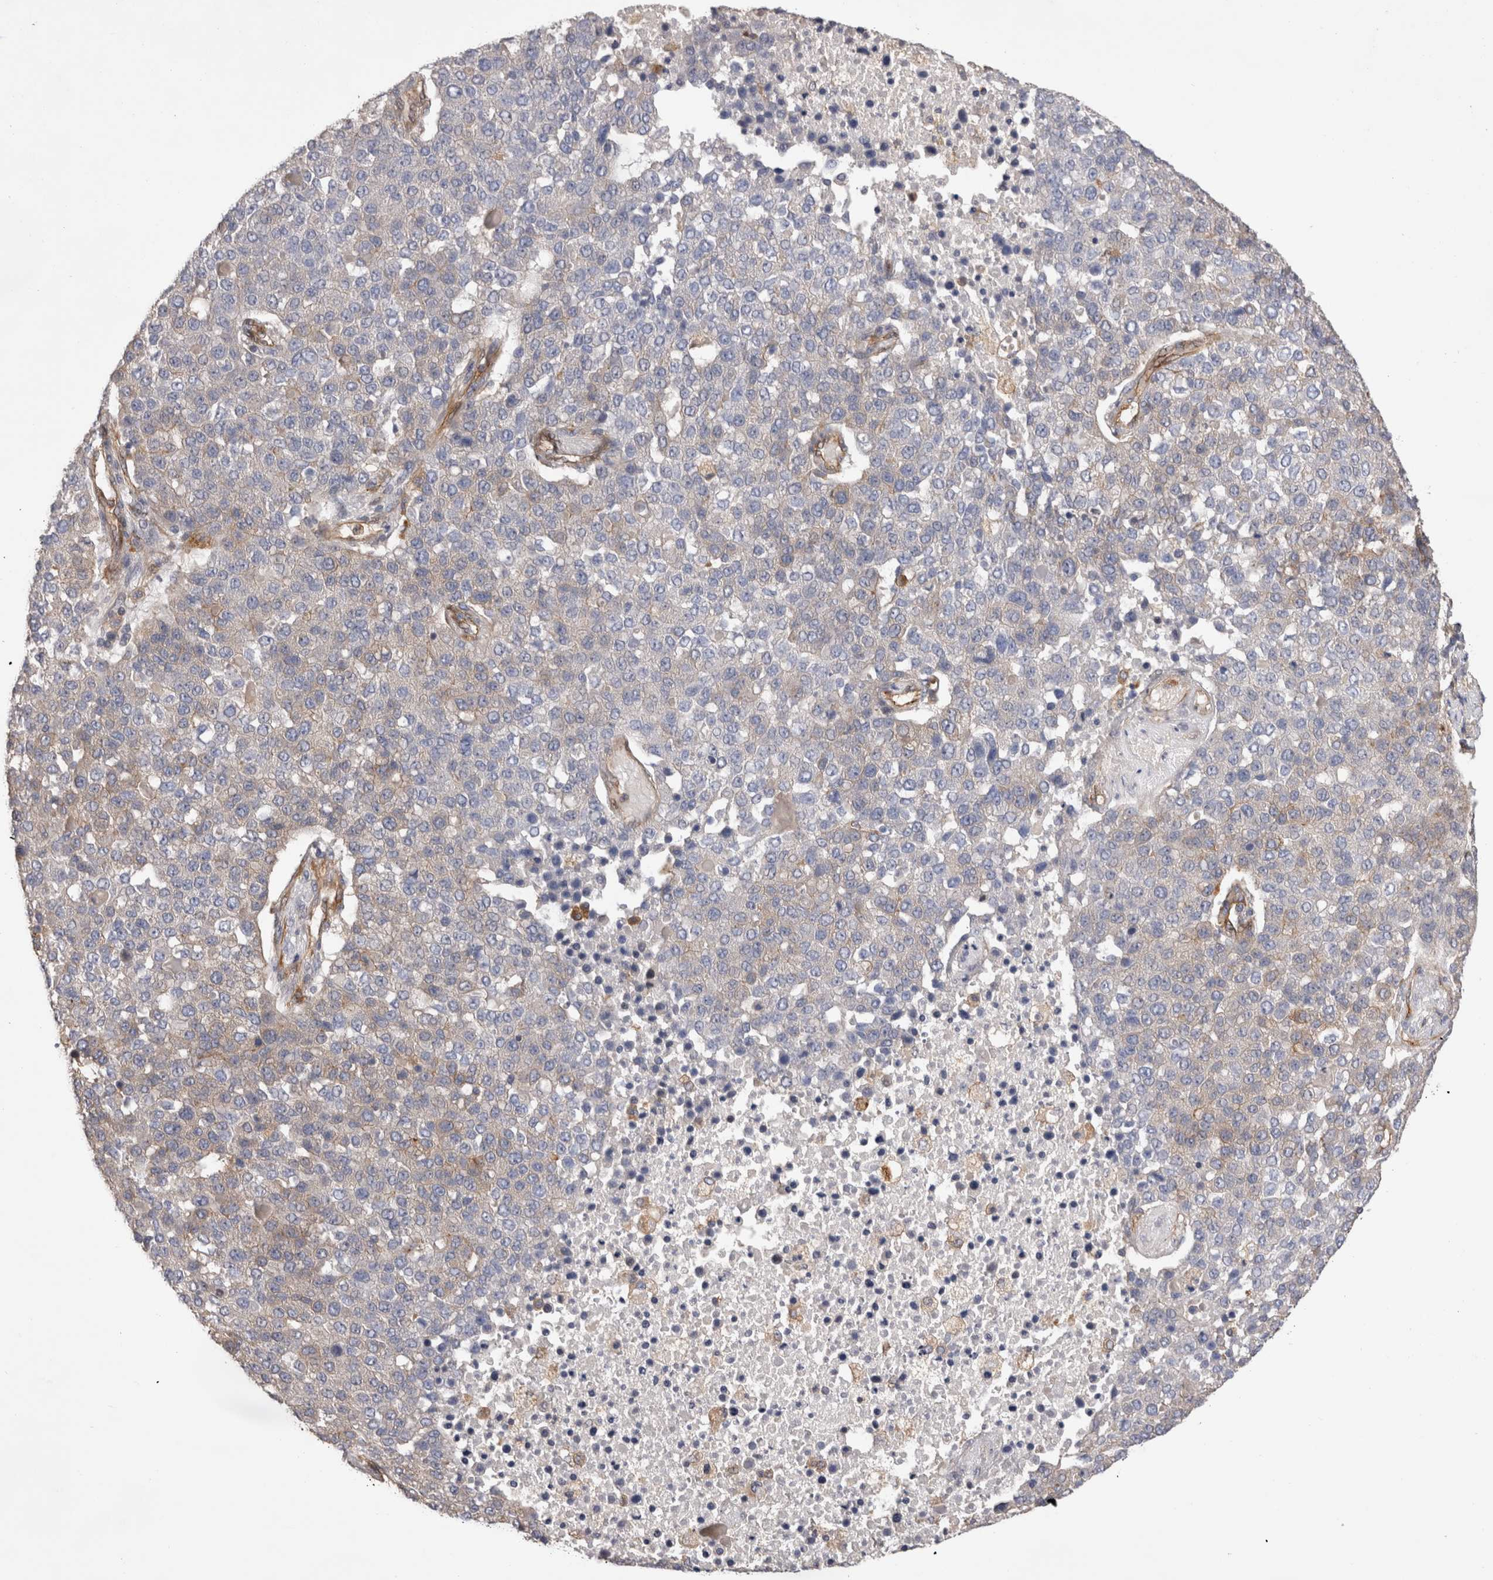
{"staining": {"intensity": "negative", "quantity": "none", "location": "none"}, "tissue": "pancreatic cancer", "cell_type": "Tumor cells", "image_type": "cancer", "snomed": [{"axis": "morphology", "description": "Adenocarcinoma, NOS"}, {"axis": "topography", "description": "Pancreas"}], "caption": "This is an immunohistochemistry micrograph of human pancreatic adenocarcinoma. There is no expression in tumor cells.", "gene": "BNIP2", "patient": {"sex": "female", "age": 61}}